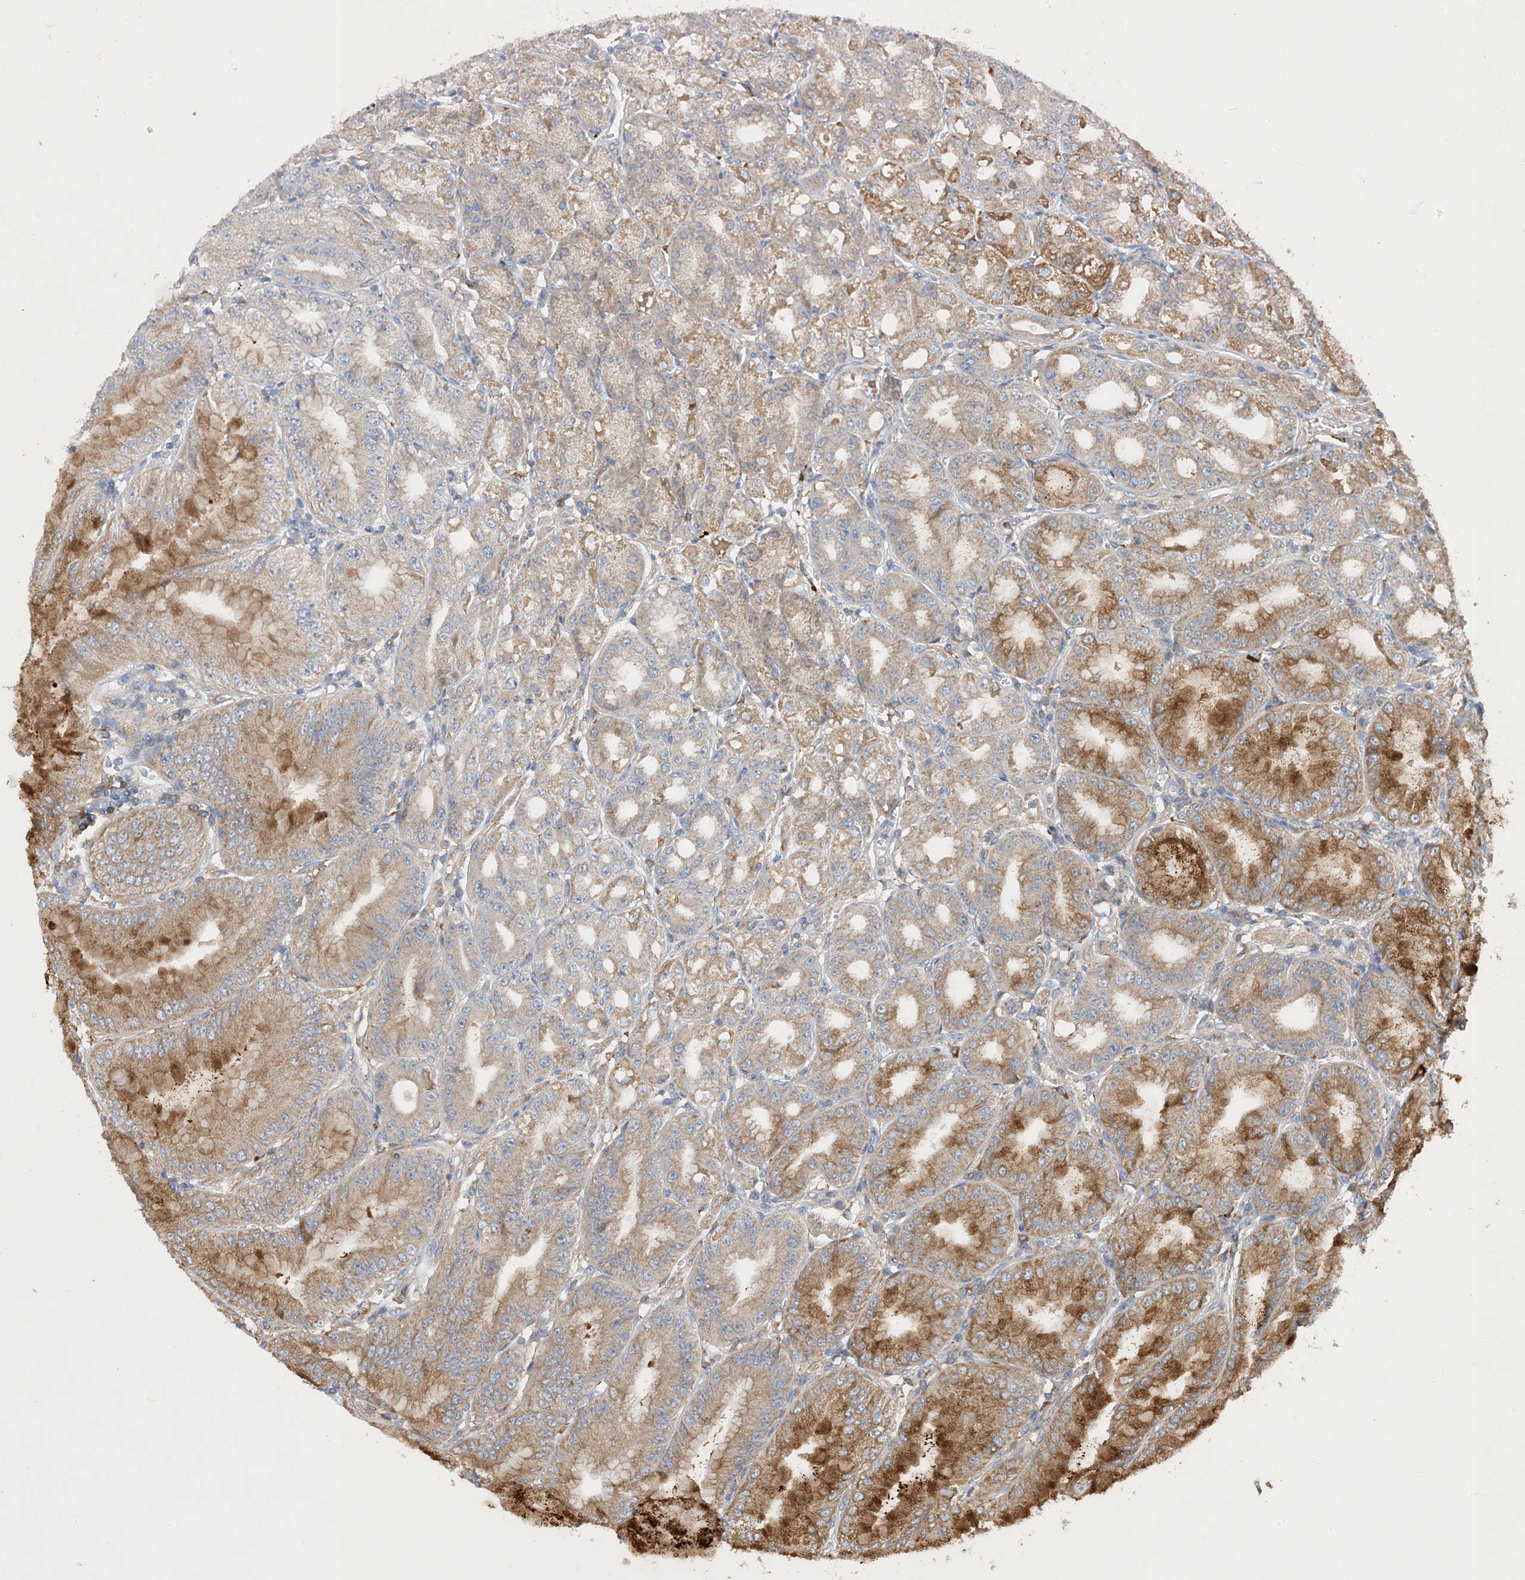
{"staining": {"intensity": "strong", "quantity": "25%-75%", "location": "cytoplasmic/membranous"}, "tissue": "stomach", "cell_type": "Glandular cells", "image_type": "normal", "snomed": [{"axis": "morphology", "description": "Normal tissue, NOS"}, {"axis": "topography", "description": "Stomach, lower"}], "caption": "Strong cytoplasmic/membranous positivity for a protein is present in about 25%-75% of glandular cells of benign stomach using immunohistochemistry.", "gene": "STK19", "patient": {"sex": "male", "age": 71}}